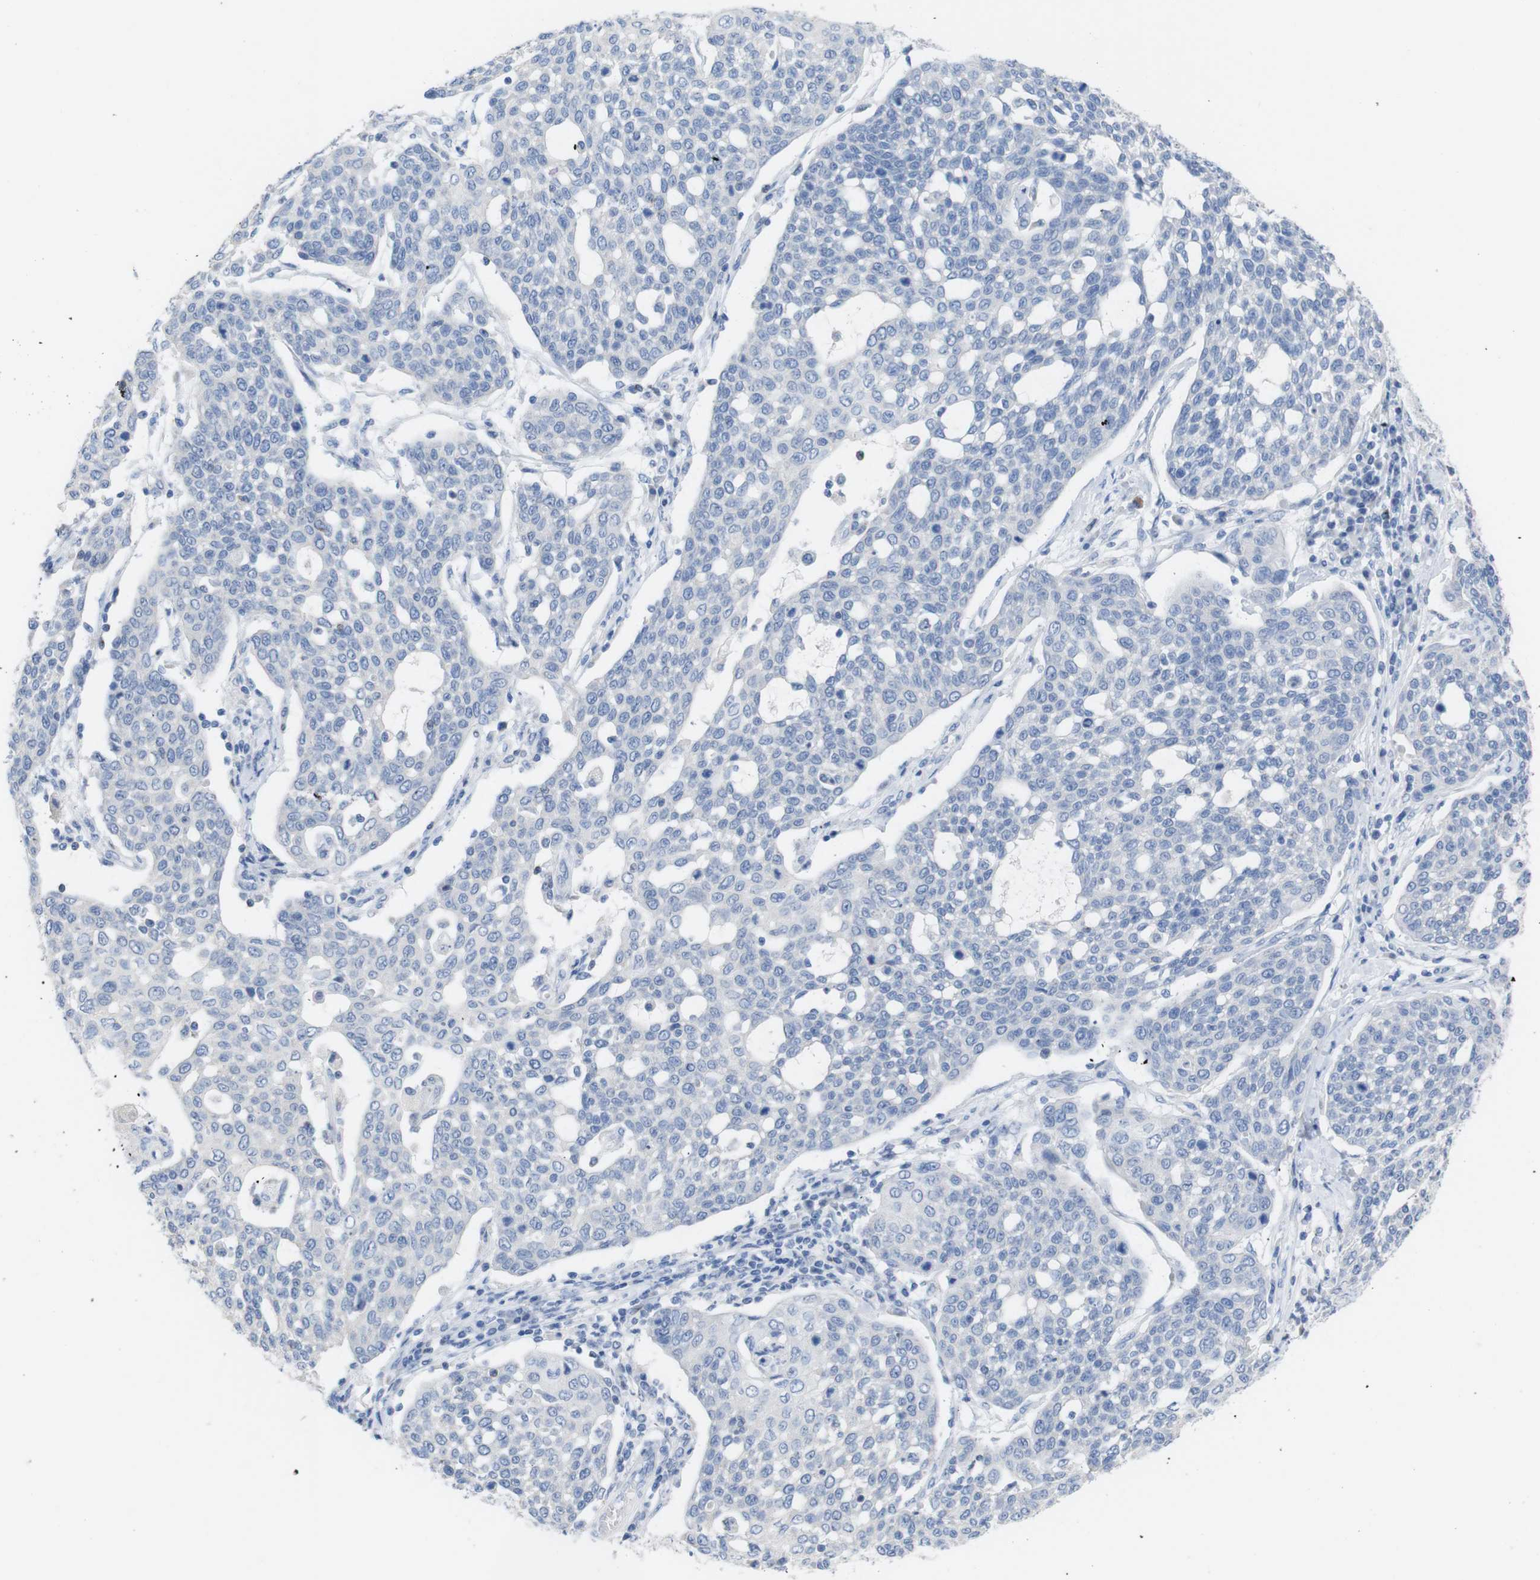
{"staining": {"intensity": "negative", "quantity": "none", "location": "none"}, "tissue": "cervical cancer", "cell_type": "Tumor cells", "image_type": "cancer", "snomed": [{"axis": "morphology", "description": "Squamous cell carcinoma, NOS"}, {"axis": "topography", "description": "Cervix"}], "caption": "High power microscopy image of an IHC image of squamous cell carcinoma (cervical), revealing no significant positivity in tumor cells.", "gene": "LAG3", "patient": {"sex": "female", "age": 34}}